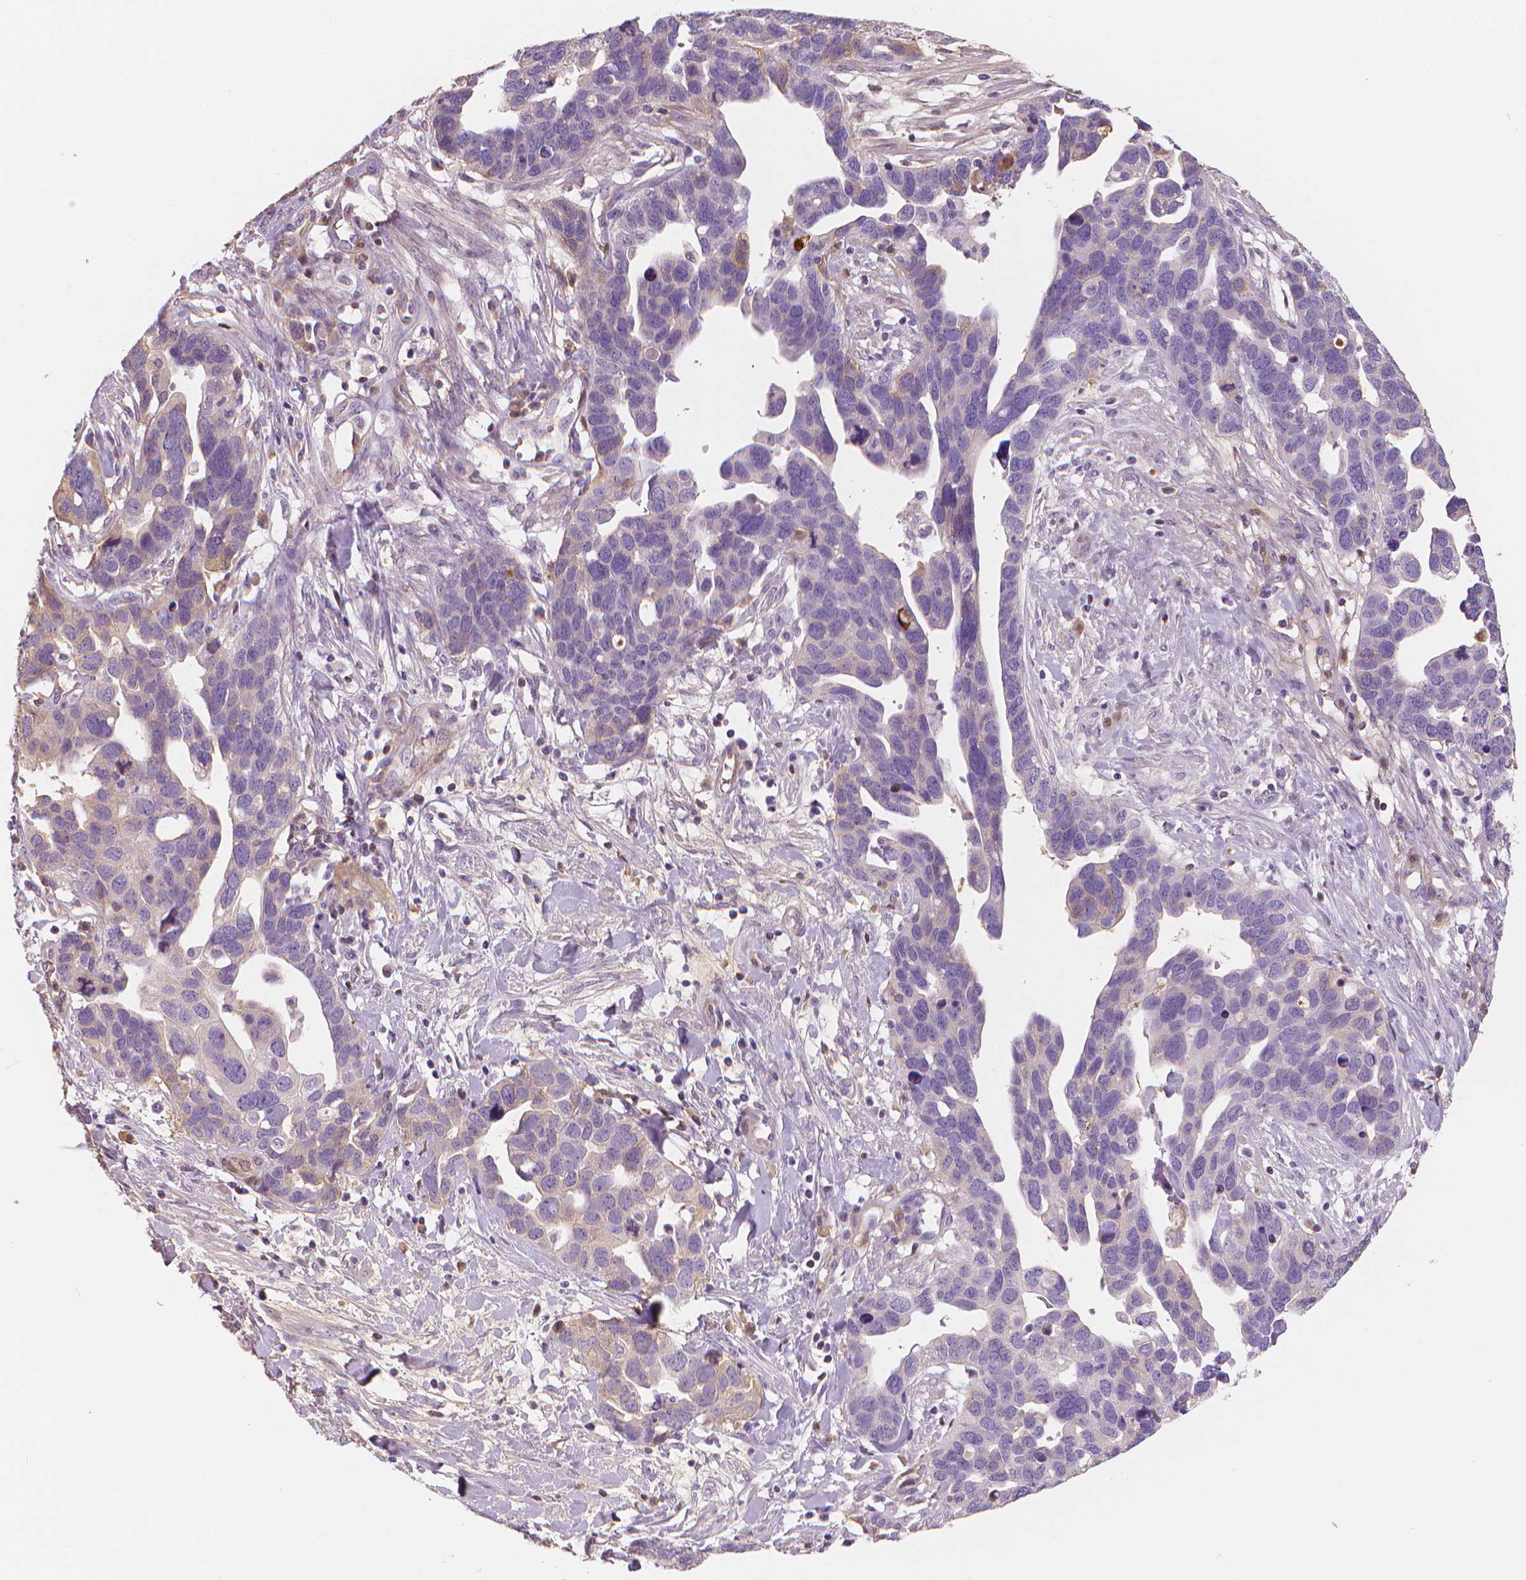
{"staining": {"intensity": "negative", "quantity": "none", "location": "none"}, "tissue": "ovarian cancer", "cell_type": "Tumor cells", "image_type": "cancer", "snomed": [{"axis": "morphology", "description": "Cystadenocarcinoma, serous, NOS"}, {"axis": "topography", "description": "Ovary"}], "caption": "IHC photomicrograph of ovarian cancer (serous cystadenocarcinoma) stained for a protein (brown), which exhibits no expression in tumor cells.", "gene": "APOA4", "patient": {"sex": "female", "age": 54}}